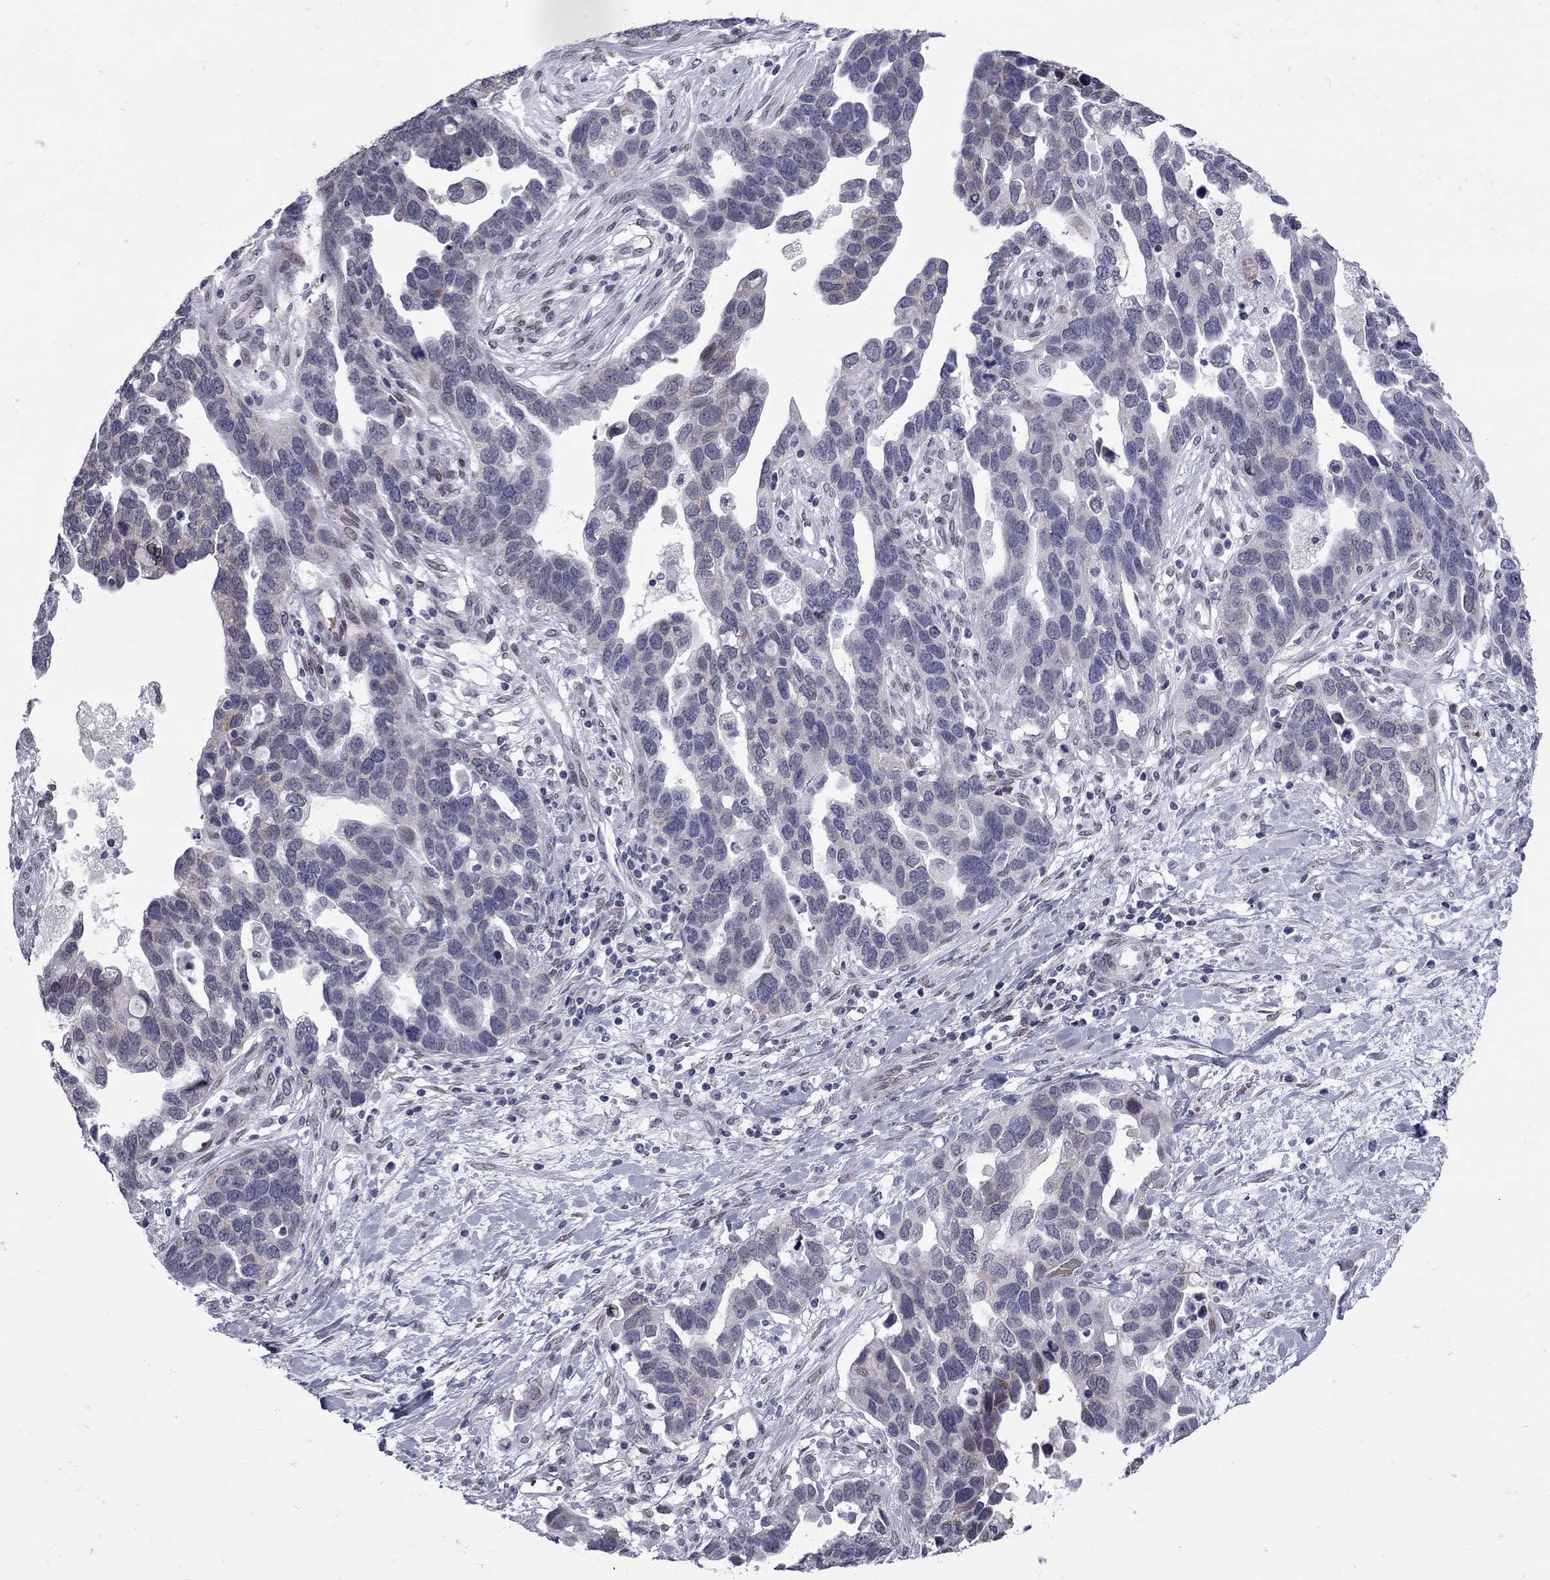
{"staining": {"intensity": "negative", "quantity": "none", "location": "none"}, "tissue": "ovarian cancer", "cell_type": "Tumor cells", "image_type": "cancer", "snomed": [{"axis": "morphology", "description": "Cystadenocarcinoma, serous, NOS"}, {"axis": "topography", "description": "Ovary"}], "caption": "Image shows no protein expression in tumor cells of ovarian cancer tissue.", "gene": "CLTCL1", "patient": {"sex": "female", "age": 54}}